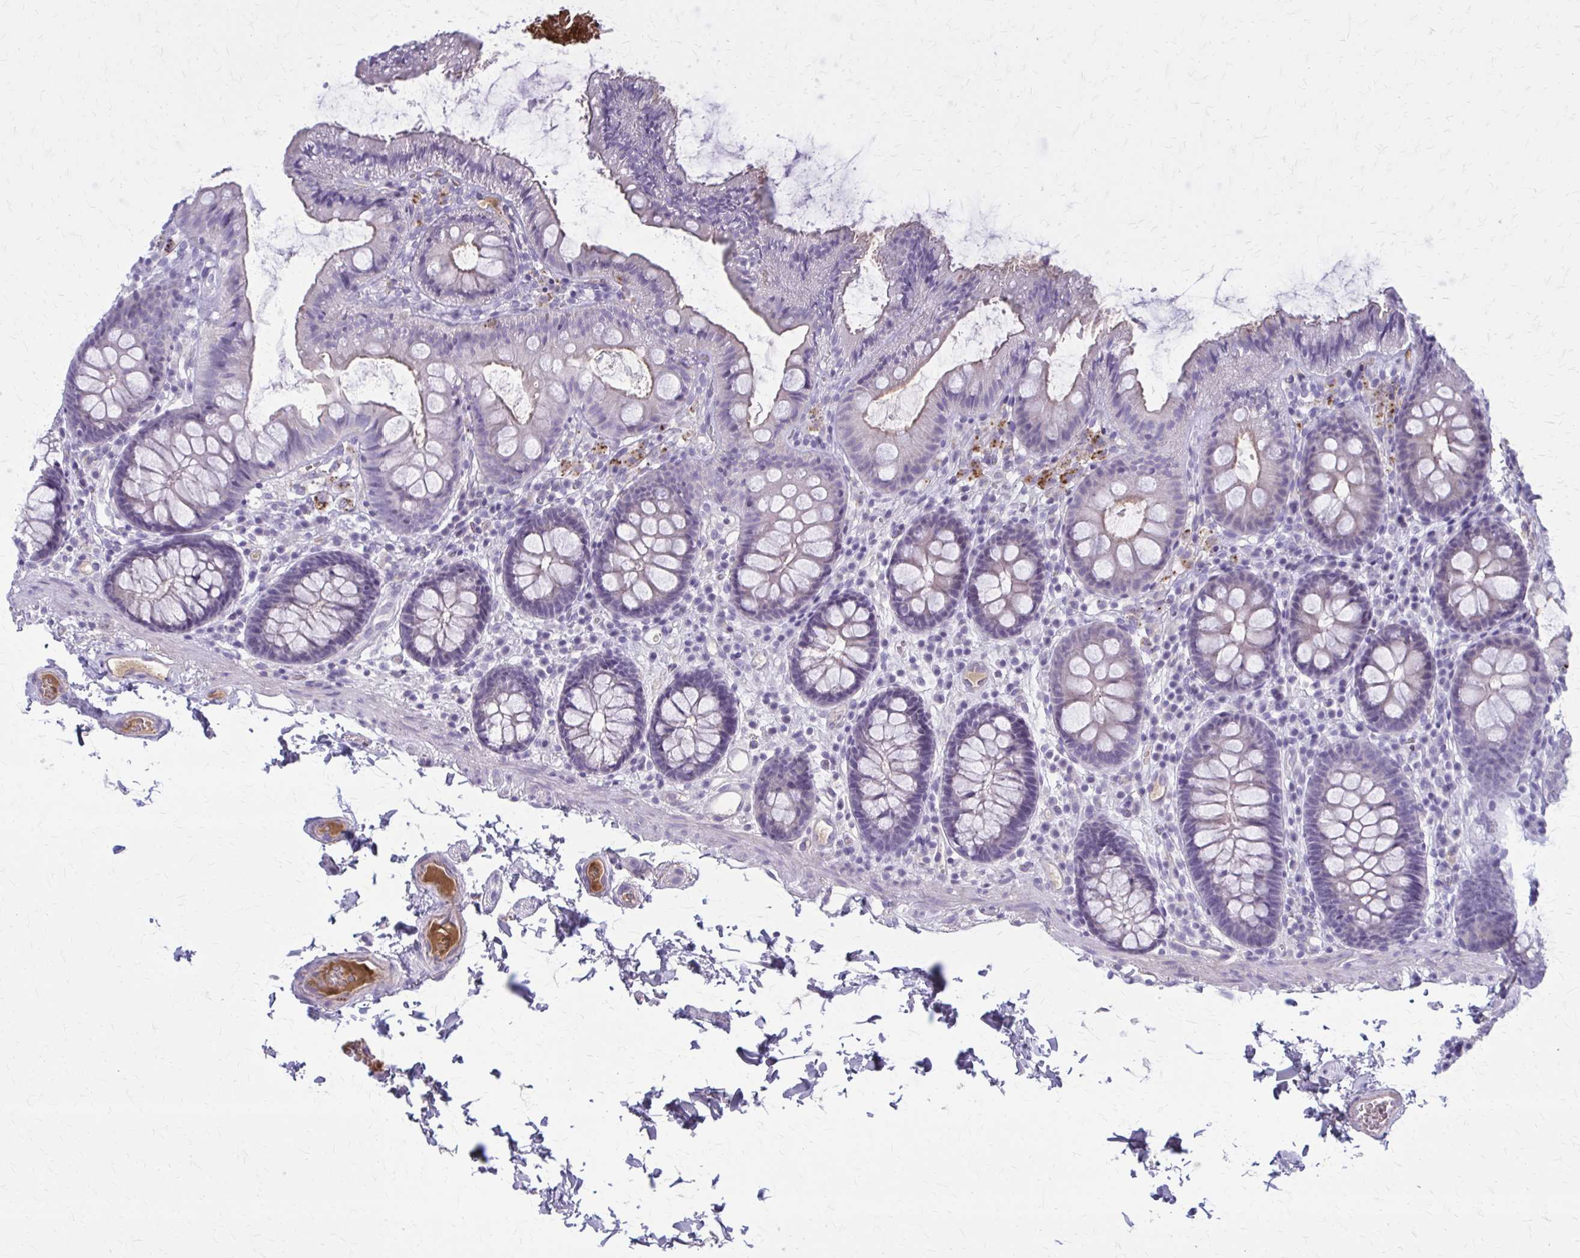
{"staining": {"intensity": "negative", "quantity": "none", "location": "none"}, "tissue": "colon", "cell_type": "Endothelial cells", "image_type": "normal", "snomed": [{"axis": "morphology", "description": "Normal tissue, NOS"}, {"axis": "topography", "description": "Colon"}], "caption": "An image of colon stained for a protein reveals no brown staining in endothelial cells. (Brightfield microscopy of DAB (3,3'-diaminobenzidine) immunohistochemistry at high magnification).", "gene": "SERPIND1", "patient": {"sex": "male", "age": 84}}